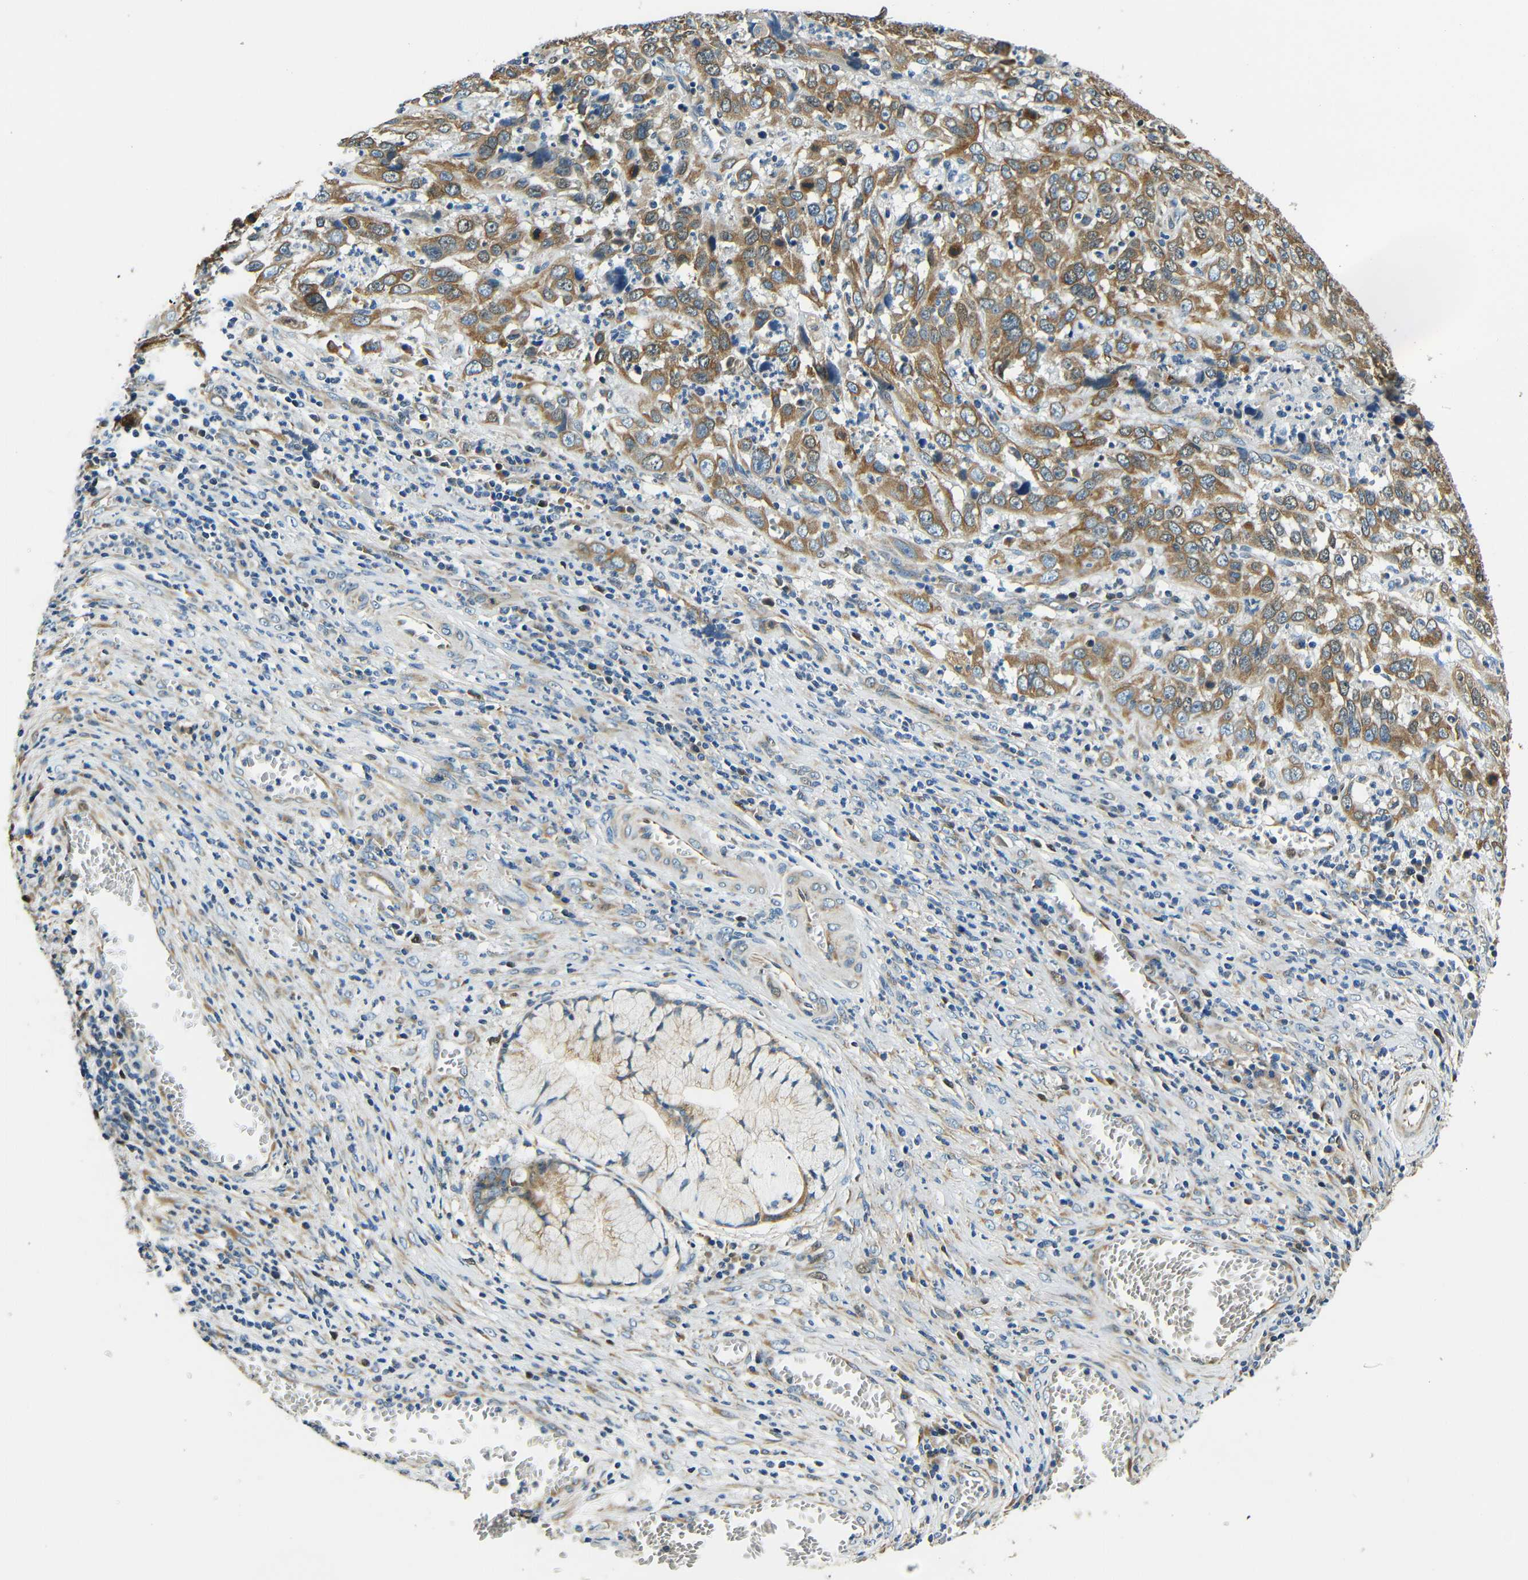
{"staining": {"intensity": "moderate", "quantity": ">75%", "location": "cytoplasmic/membranous"}, "tissue": "cervical cancer", "cell_type": "Tumor cells", "image_type": "cancer", "snomed": [{"axis": "morphology", "description": "Squamous cell carcinoma, NOS"}, {"axis": "topography", "description": "Cervix"}], "caption": "Squamous cell carcinoma (cervical) tissue shows moderate cytoplasmic/membranous expression in approximately >75% of tumor cells, visualized by immunohistochemistry.", "gene": "VAPB", "patient": {"sex": "female", "age": 32}}